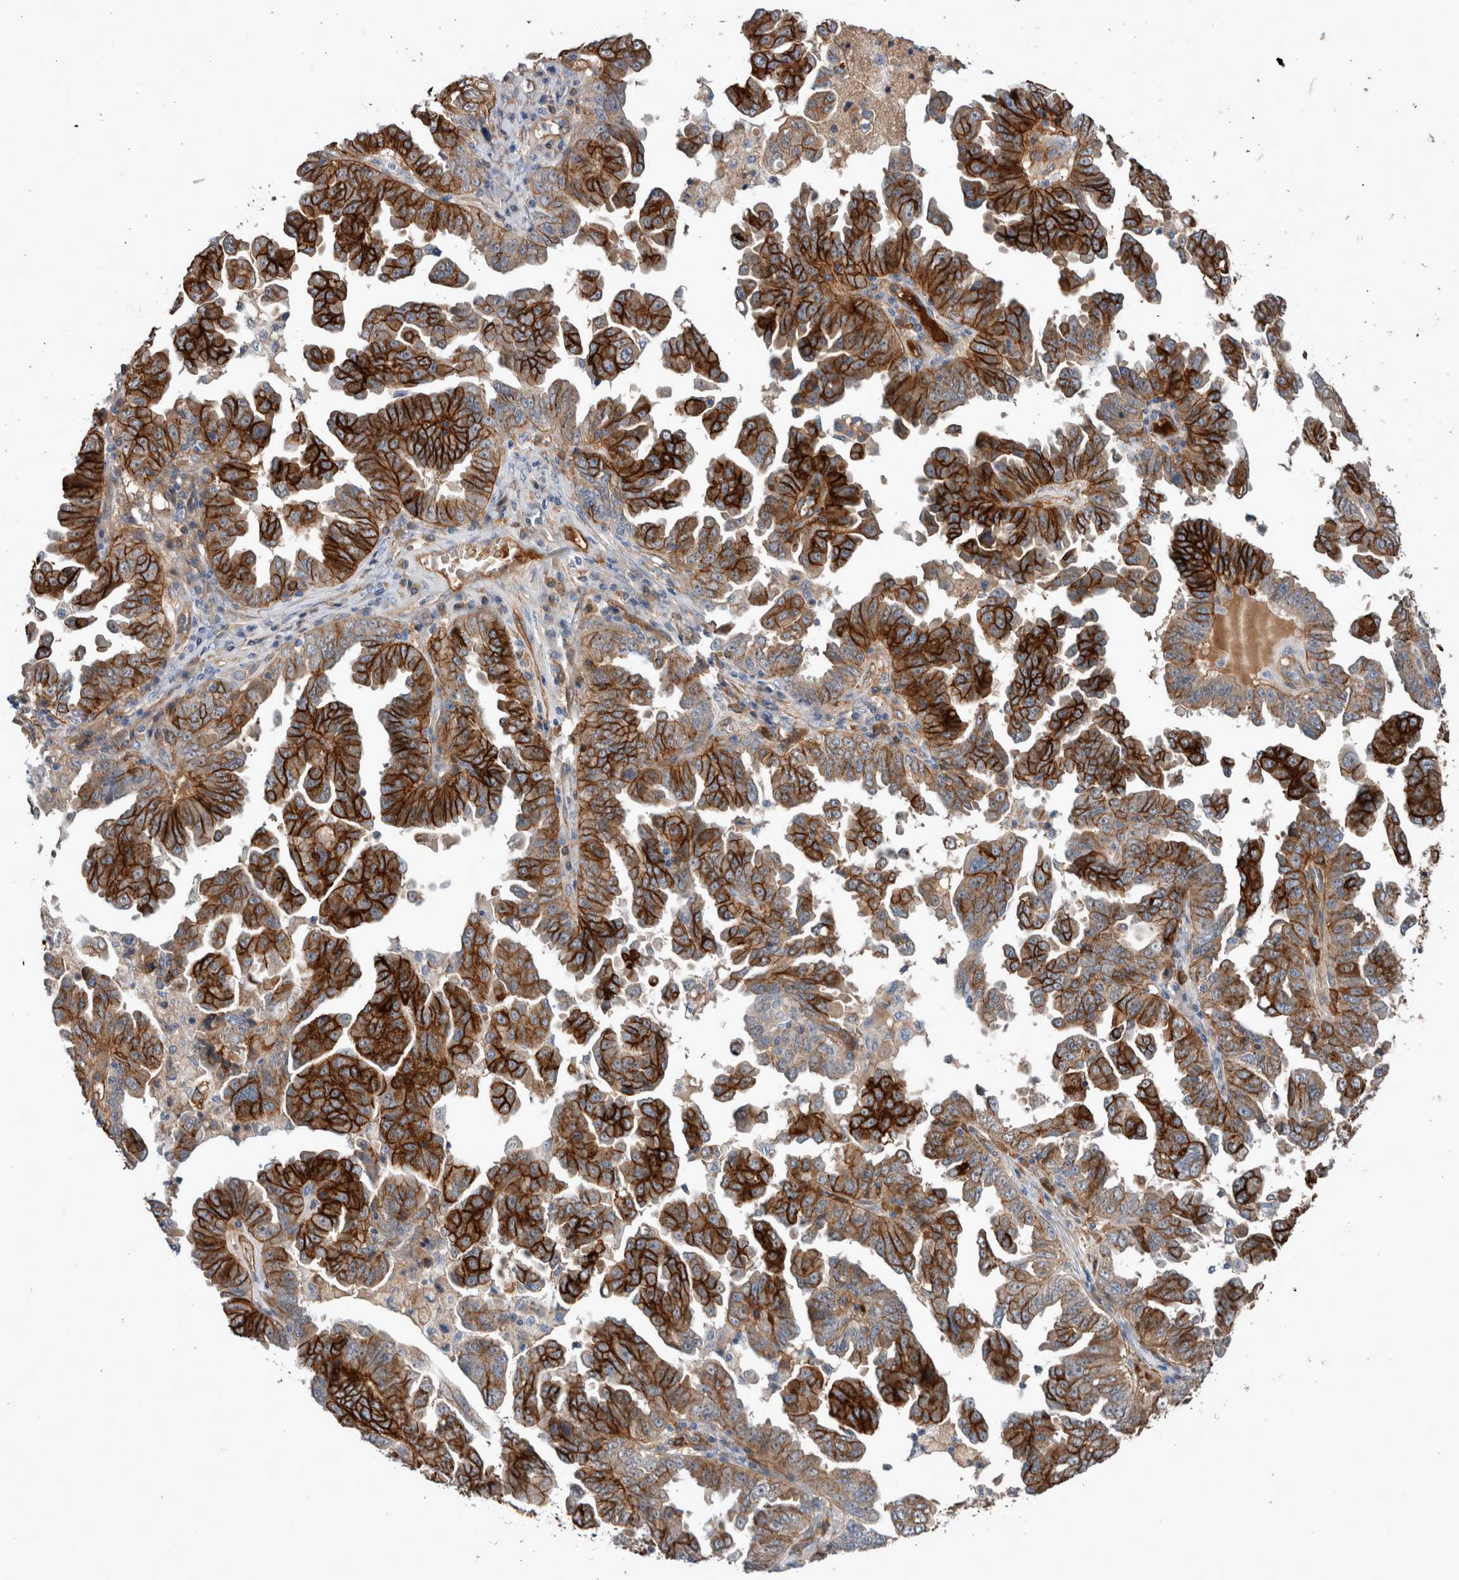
{"staining": {"intensity": "strong", "quantity": ">75%", "location": "cytoplasmic/membranous"}, "tissue": "ovarian cancer", "cell_type": "Tumor cells", "image_type": "cancer", "snomed": [{"axis": "morphology", "description": "Carcinoma, endometroid"}, {"axis": "topography", "description": "Ovary"}], "caption": "Tumor cells reveal high levels of strong cytoplasmic/membranous positivity in approximately >75% of cells in ovarian endometroid carcinoma. The staining was performed using DAB to visualize the protein expression in brown, while the nuclei were stained in blue with hematoxylin (Magnification: 20x).", "gene": "BCAM", "patient": {"sex": "female", "age": 62}}